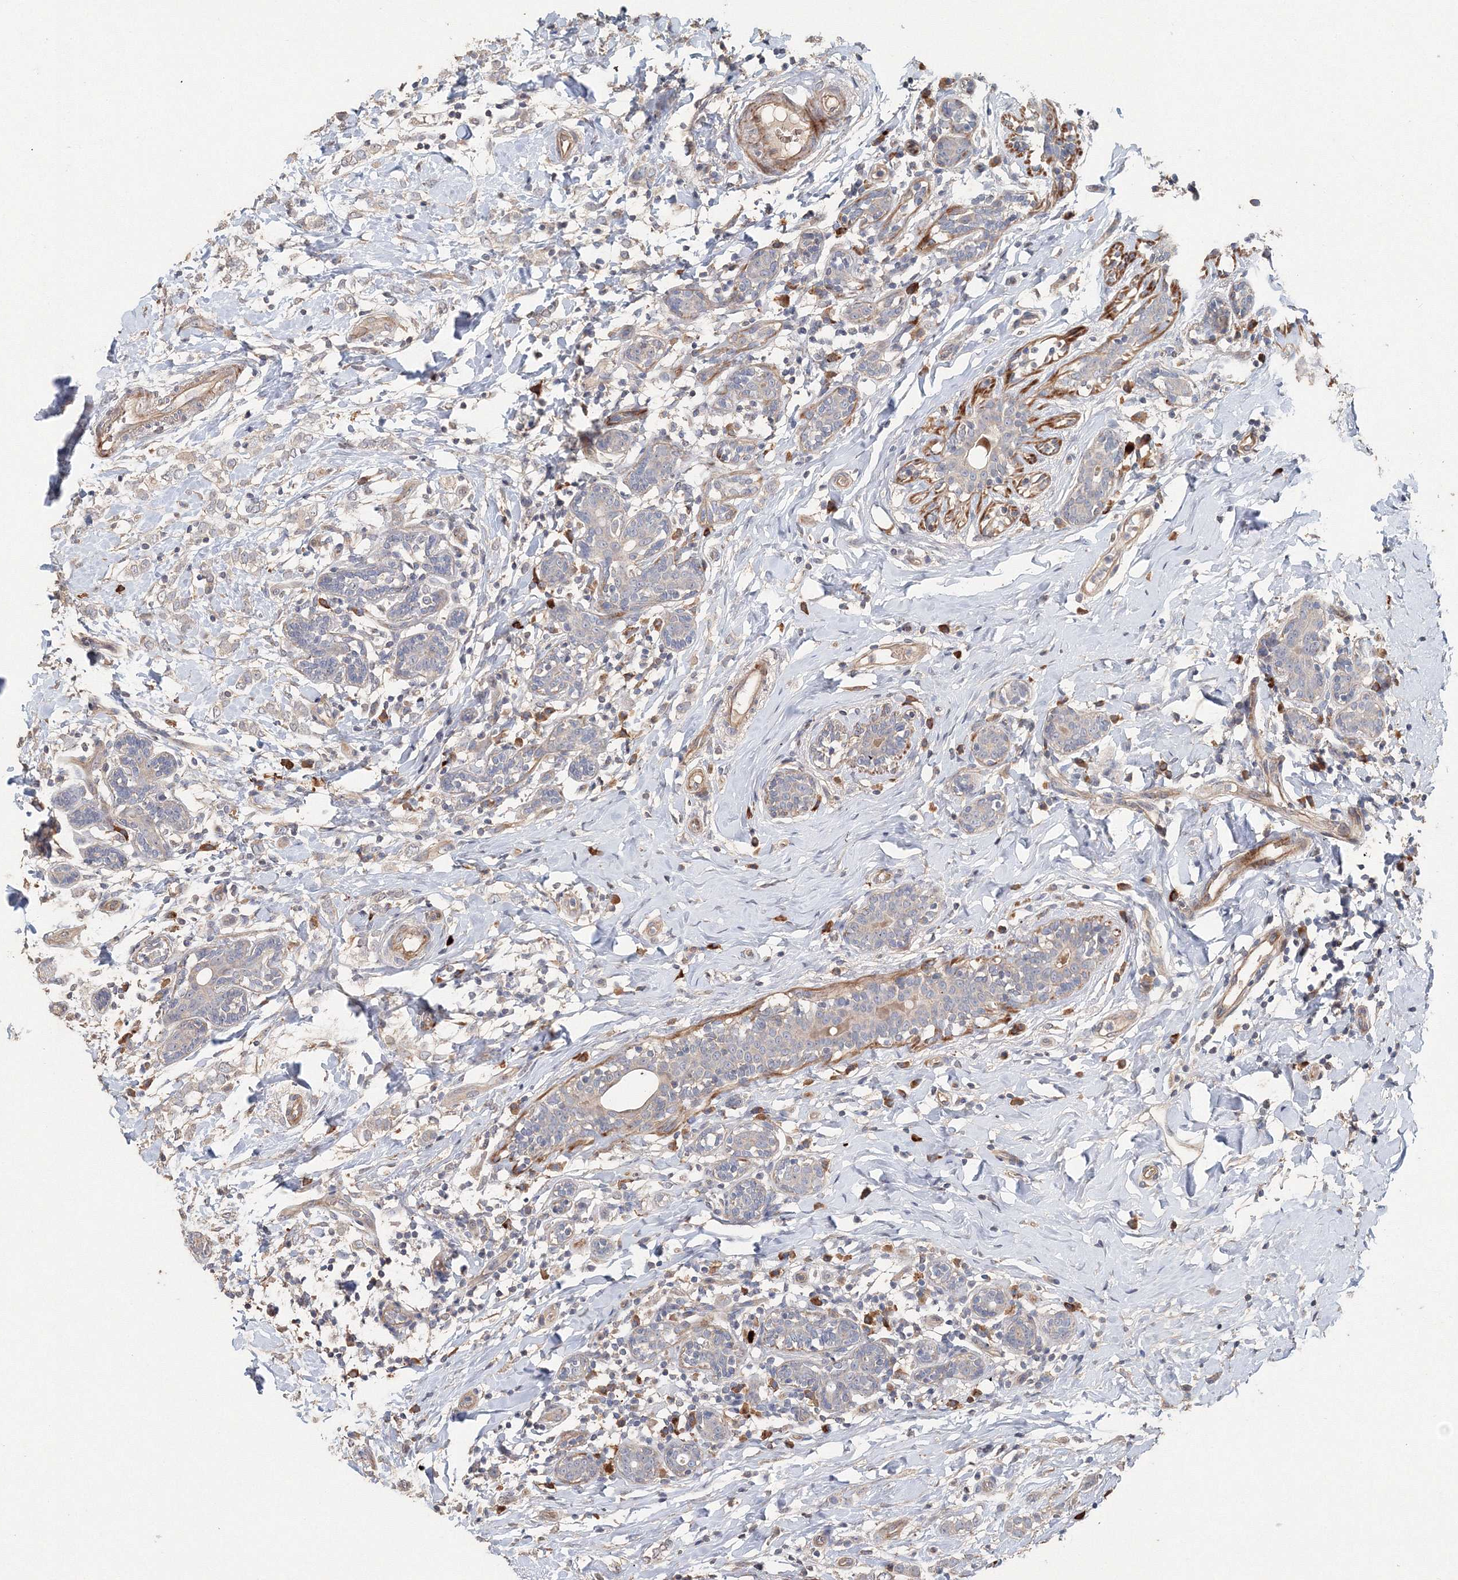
{"staining": {"intensity": "negative", "quantity": "none", "location": "none"}, "tissue": "breast cancer", "cell_type": "Tumor cells", "image_type": "cancer", "snomed": [{"axis": "morphology", "description": "Normal tissue, NOS"}, {"axis": "morphology", "description": "Lobular carcinoma"}, {"axis": "topography", "description": "Breast"}], "caption": "Tumor cells are negative for brown protein staining in breast cancer.", "gene": "NALF2", "patient": {"sex": "female", "age": 47}}